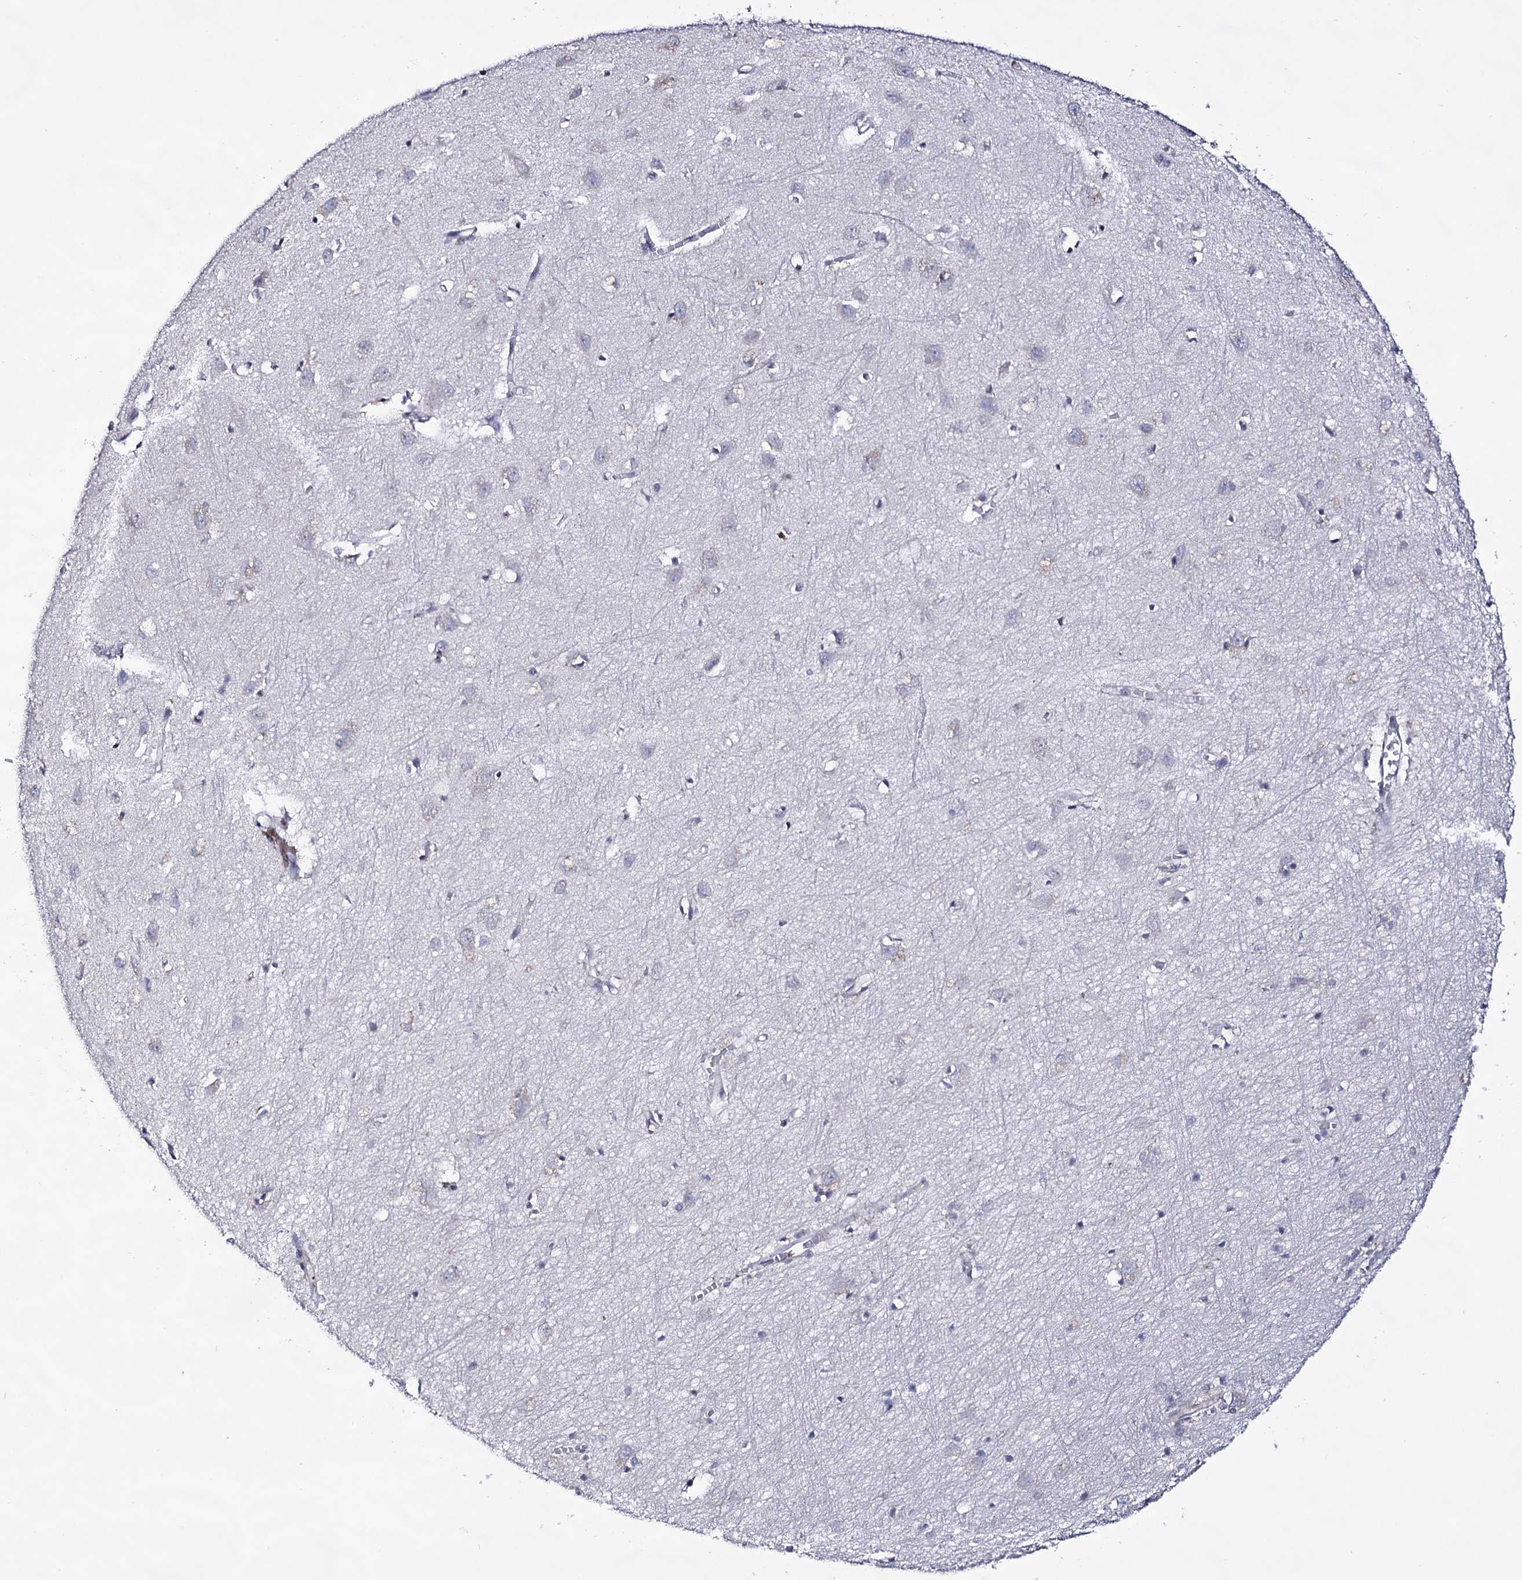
{"staining": {"intensity": "negative", "quantity": "none", "location": "none"}, "tissue": "cerebral cortex", "cell_type": "Endothelial cells", "image_type": "normal", "snomed": [{"axis": "morphology", "description": "Normal tissue, NOS"}, {"axis": "topography", "description": "Cerebral cortex"}], "caption": "The histopathology image displays no significant expression in endothelial cells of cerebral cortex.", "gene": "PLIN1", "patient": {"sex": "female", "age": 64}}